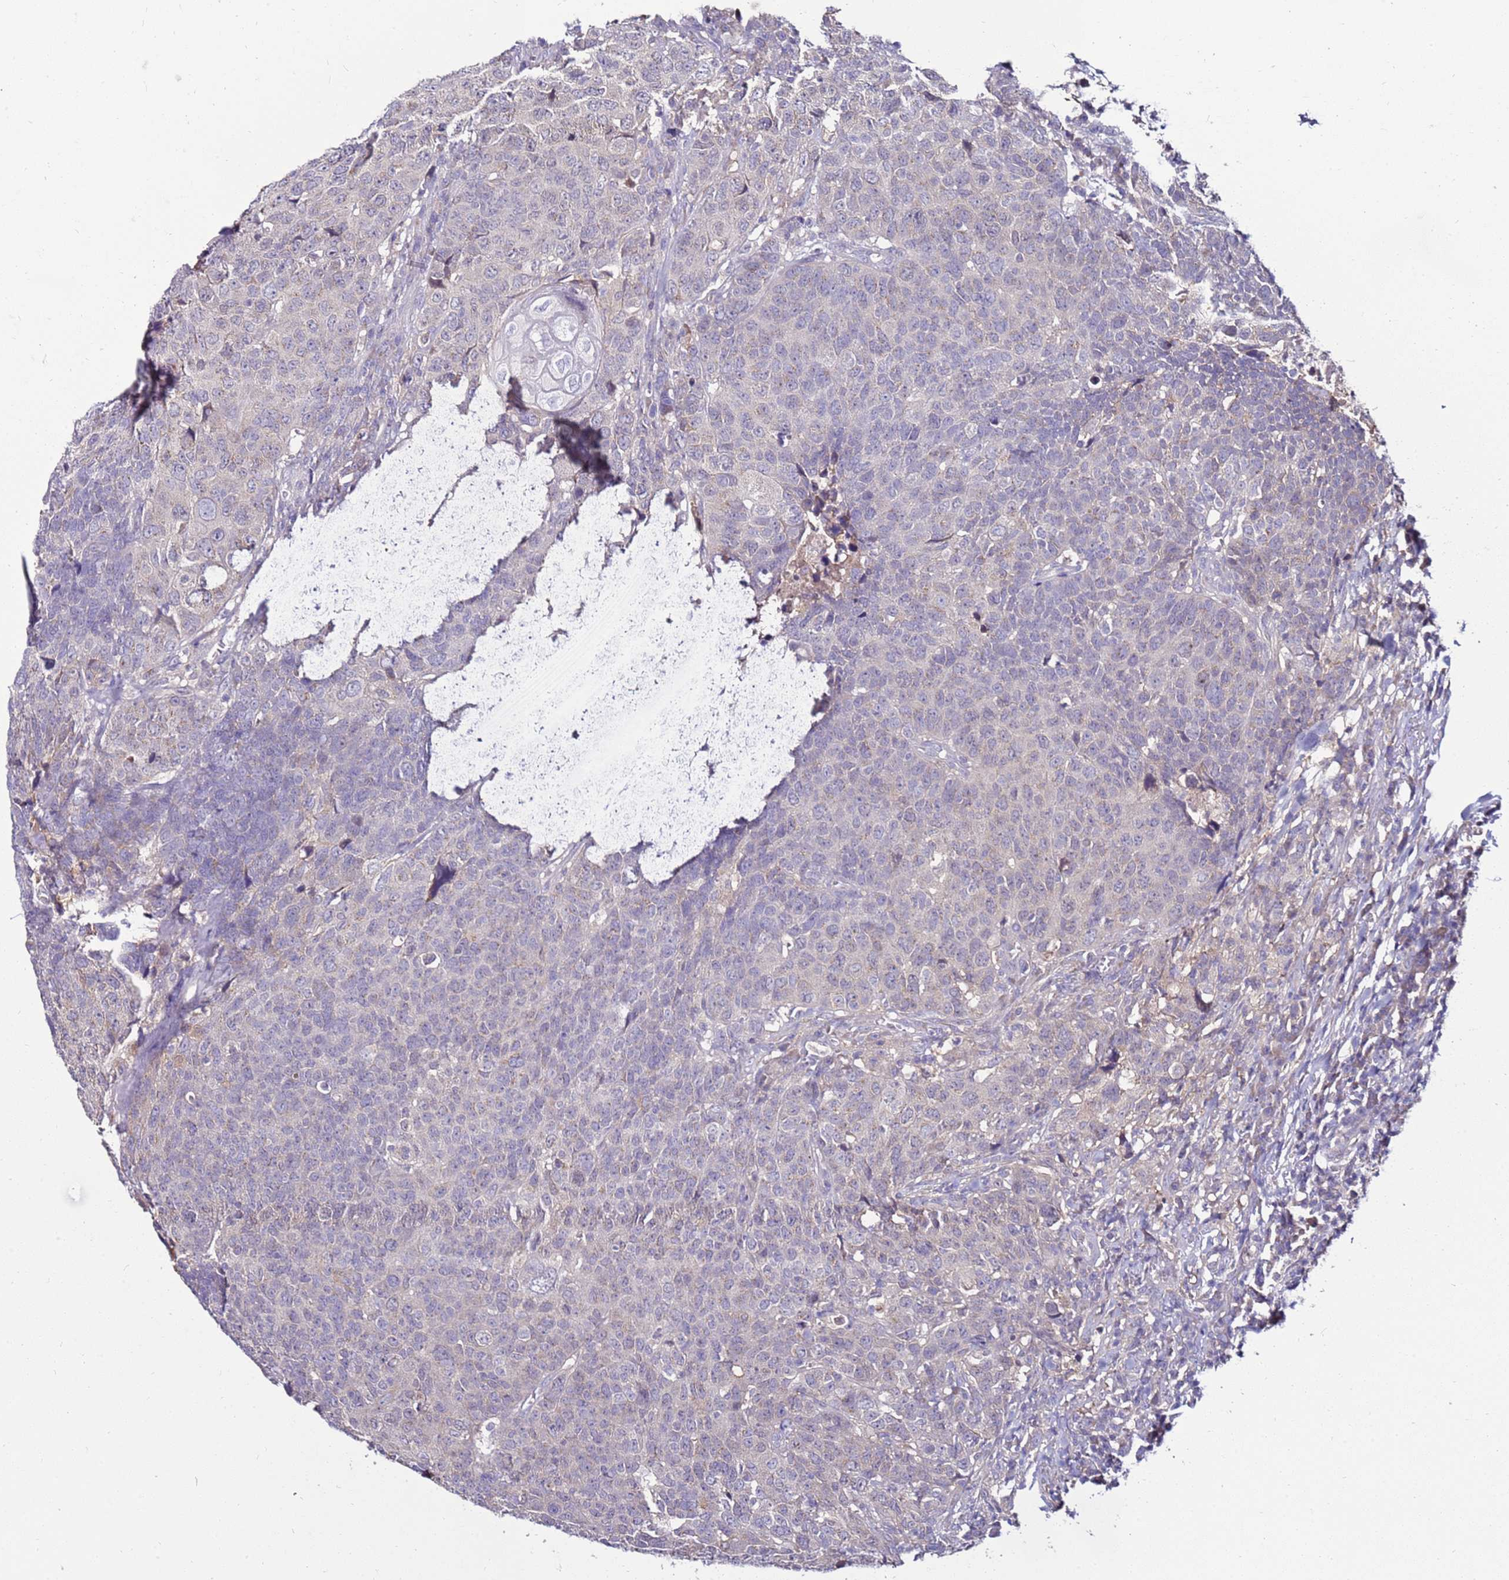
{"staining": {"intensity": "negative", "quantity": "none", "location": "none"}, "tissue": "head and neck cancer", "cell_type": "Tumor cells", "image_type": "cancer", "snomed": [{"axis": "morphology", "description": "Normal tissue, NOS"}, {"axis": "morphology", "description": "Squamous cell carcinoma, NOS"}, {"axis": "topography", "description": "Skeletal muscle"}, {"axis": "topography", "description": "Vascular tissue"}, {"axis": "topography", "description": "Peripheral nerve tissue"}, {"axis": "topography", "description": "Head-Neck"}], "caption": "Tumor cells are negative for protein expression in human head and neck cancer (squamous cell carcinoma). (Brightfield microscopy of DAB (3,3'-diaminobenzidine) IHC at high magnification).", "gene": "GPN3", "patient": {"sex": "male", "age": 66}}